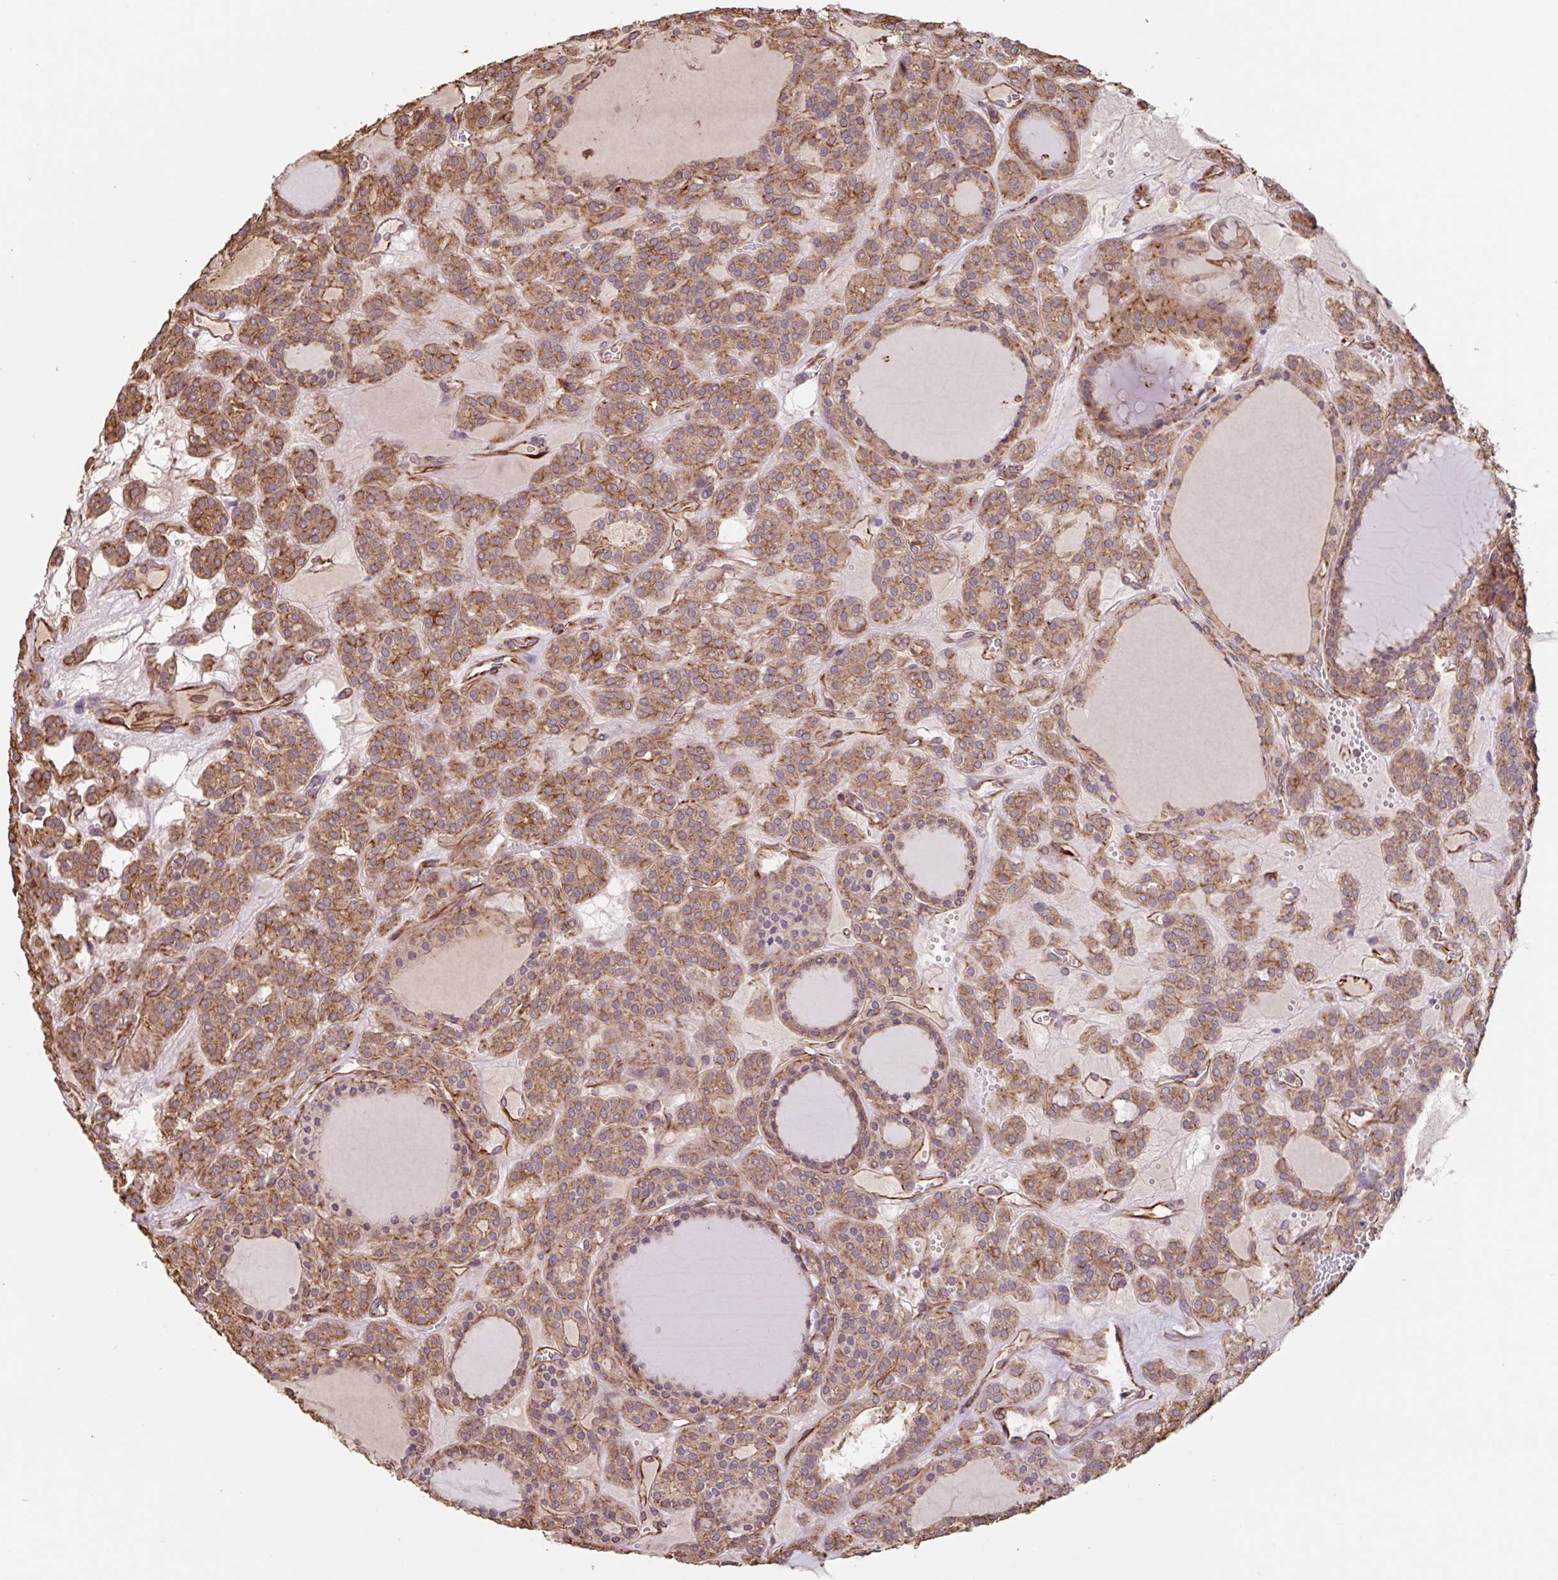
{"staining": {"intensity": "moderate", "quantity": ">75%", "location": "cytoplasmic/membranous"}, "tissue": "thyroid cancer", "cell_type": "Tumor cells", "image_type": "cancer", "snomed": [{"axis": "morphology", "description": "Follicular adenoma carcinoma, NOS"}, {"axis": "topography", "description": "Thyroid gland"}], "caption": "Approximately >75% of tumor cells in thyroid follicular adenoma carcinoma demonstrate moderate cytoplasmic/membranous protein positivity as visualized by brown immunohistochemical staining.", "gene": "ZNF790", "patient": {"sex": "female", "age": 63}}